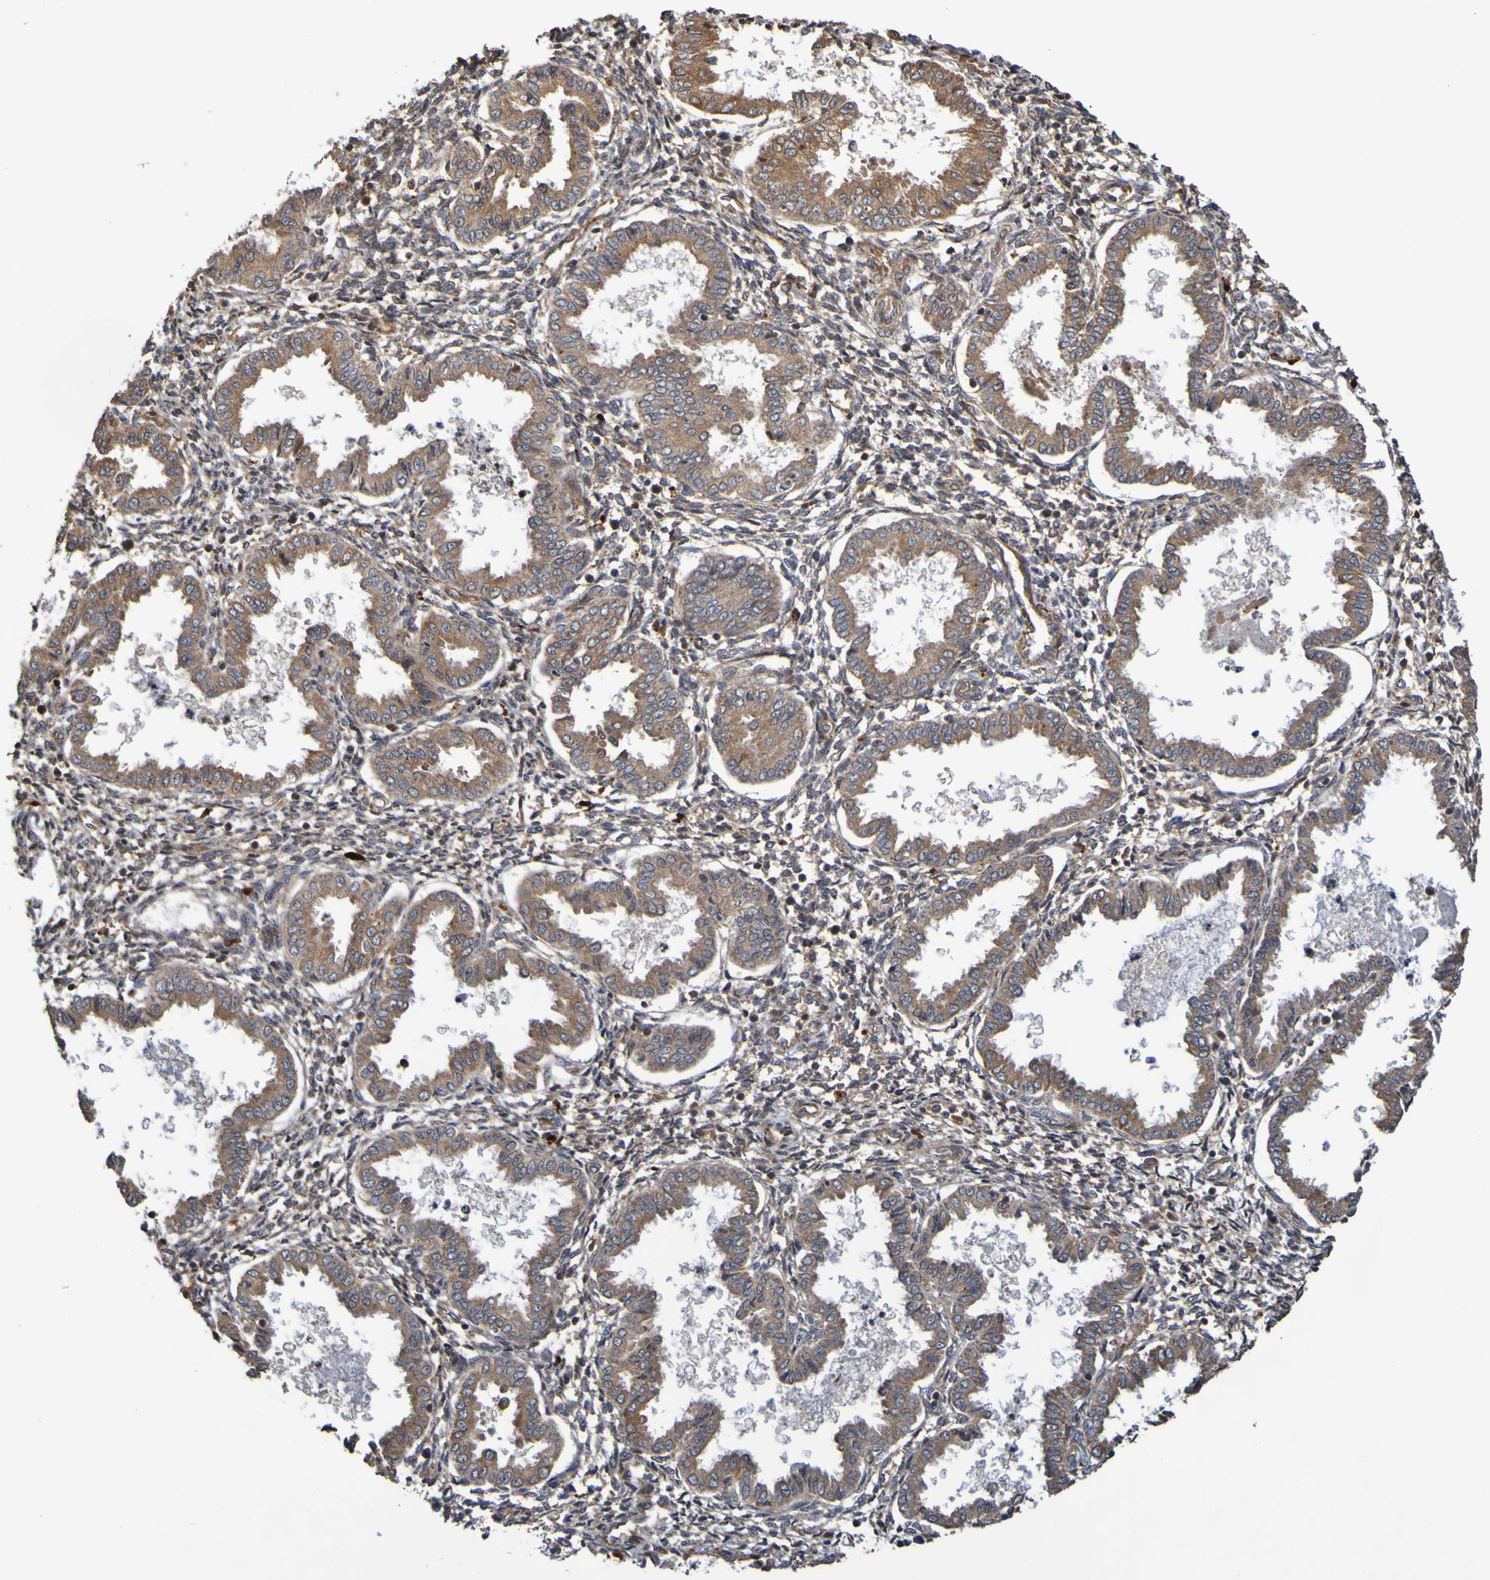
{"staining": {"intensity": "weak", "quantity": ">75%", "location": "cytoplasmic/membranous"}, "tissue": "endometrium", "cell_type": "Cells in endometrial stroma", "image_type": "normal", "snomed": [{"axis": "morphology", "description": "Normal tissue, NOS"}, {"axis": "topography", "description": "Endometrium"}], "caption": "Endometrium stained with a protein marker displays weak staining in cells in endometrial stroma.", "gene": "UCN", "patient": {"sex": "female", "age": 33}}